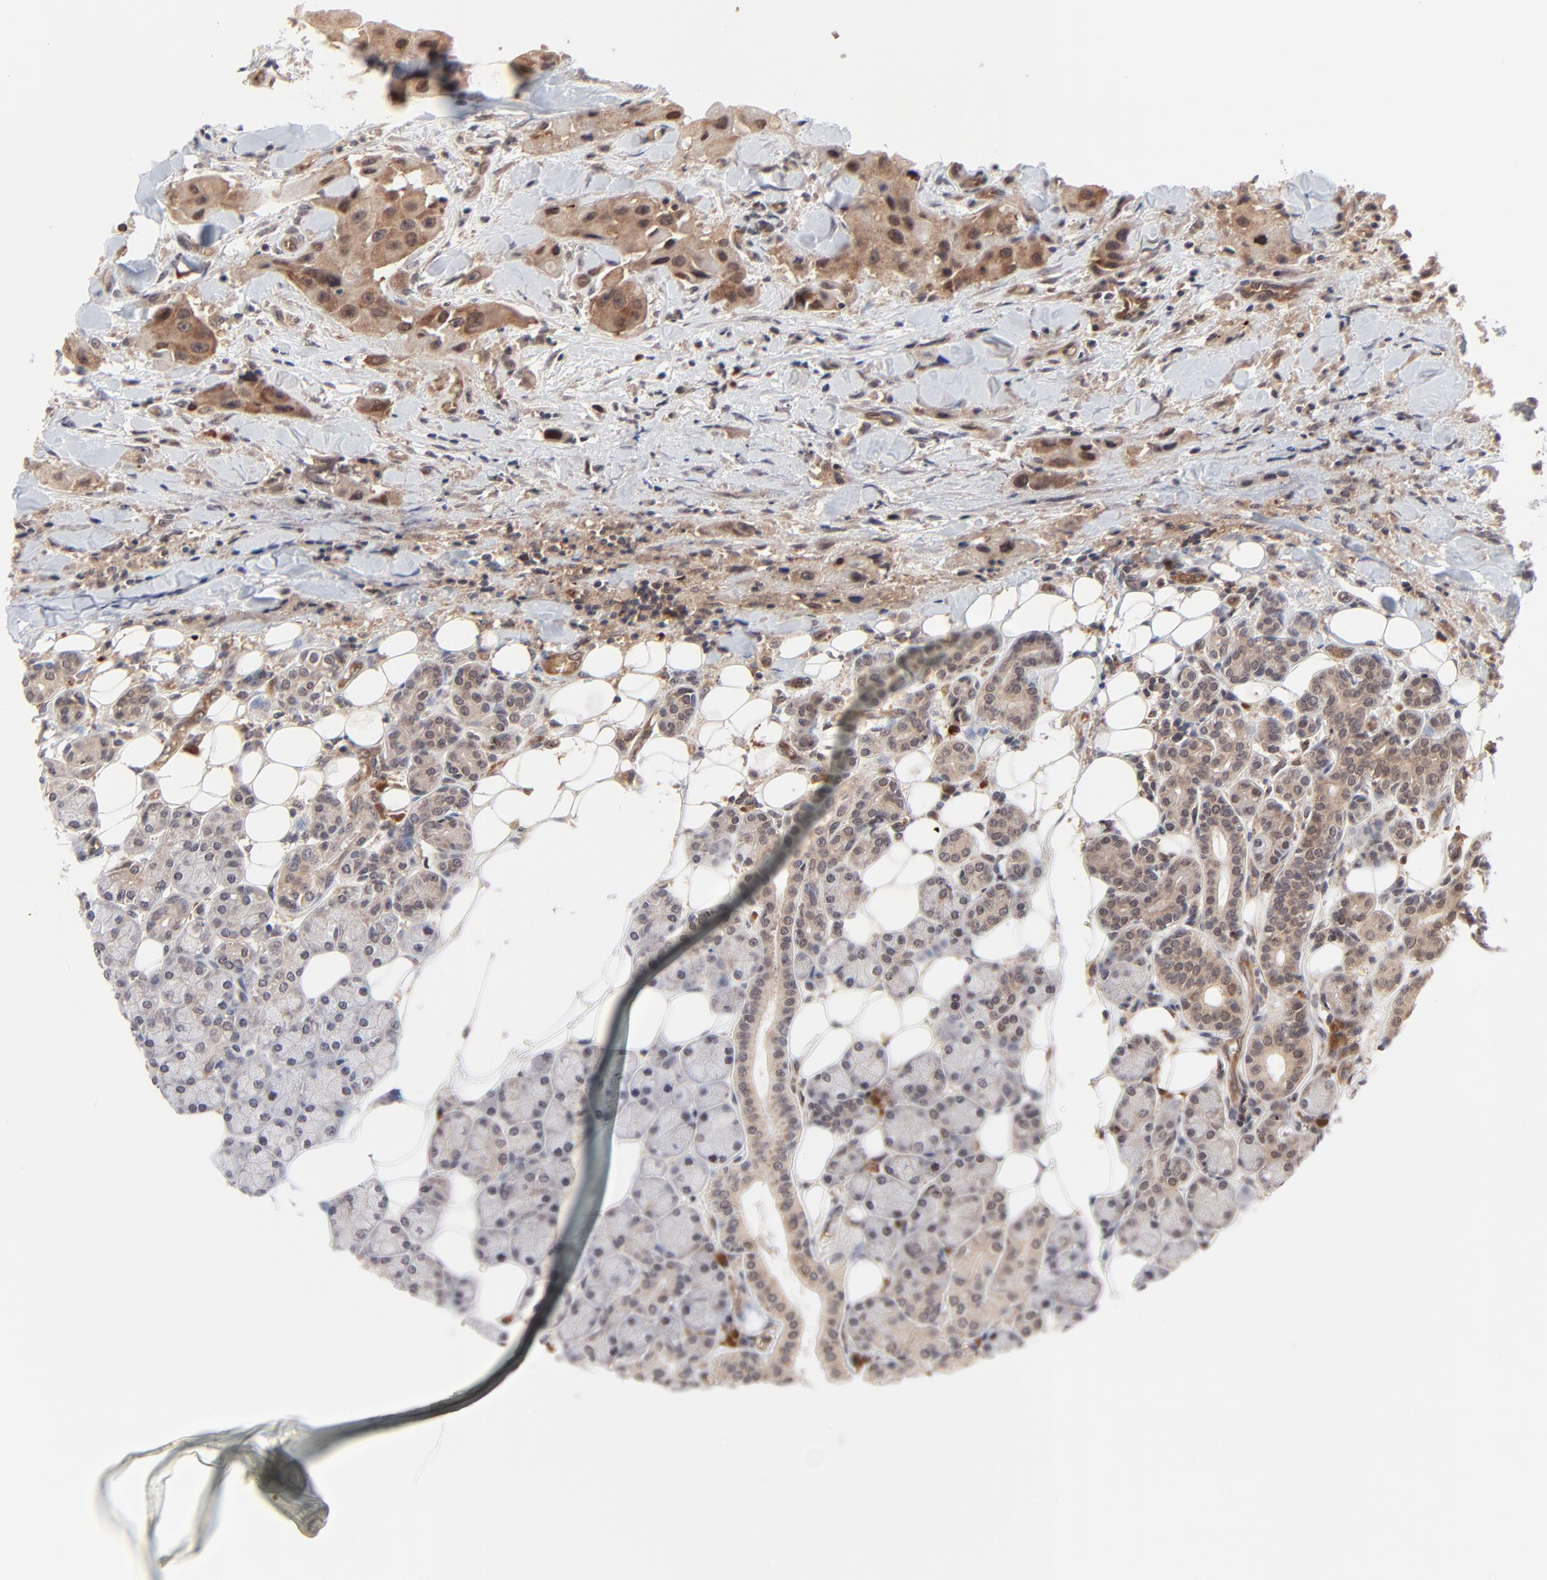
{"staining": {"intensity": "moderate", "quantity": ">75%", "location": "cytoplasmic/membranous,nuclear"}, "tissue": "head and neck cancer", "cell_type": "Tumor cells", "image_type": "cancer", "snomed": [{"axis": "morphology", "description": "Normal tissue, NOS"}, {"axis": "morphology", "description": "Adenocarcinoma, NOS"}, {"axis": "topography", "description": "Salivary gland"}, {"axis": "topography", "description": "Head-Neck"}], "caption": "Protein expression analysis of head and neck cancer shows moderate cytoplasmic/membranous and nuclear positivity in about >75% of tumor cells.", "gene": "CASP10", "patient": {"sex": "male", "age": 80}}